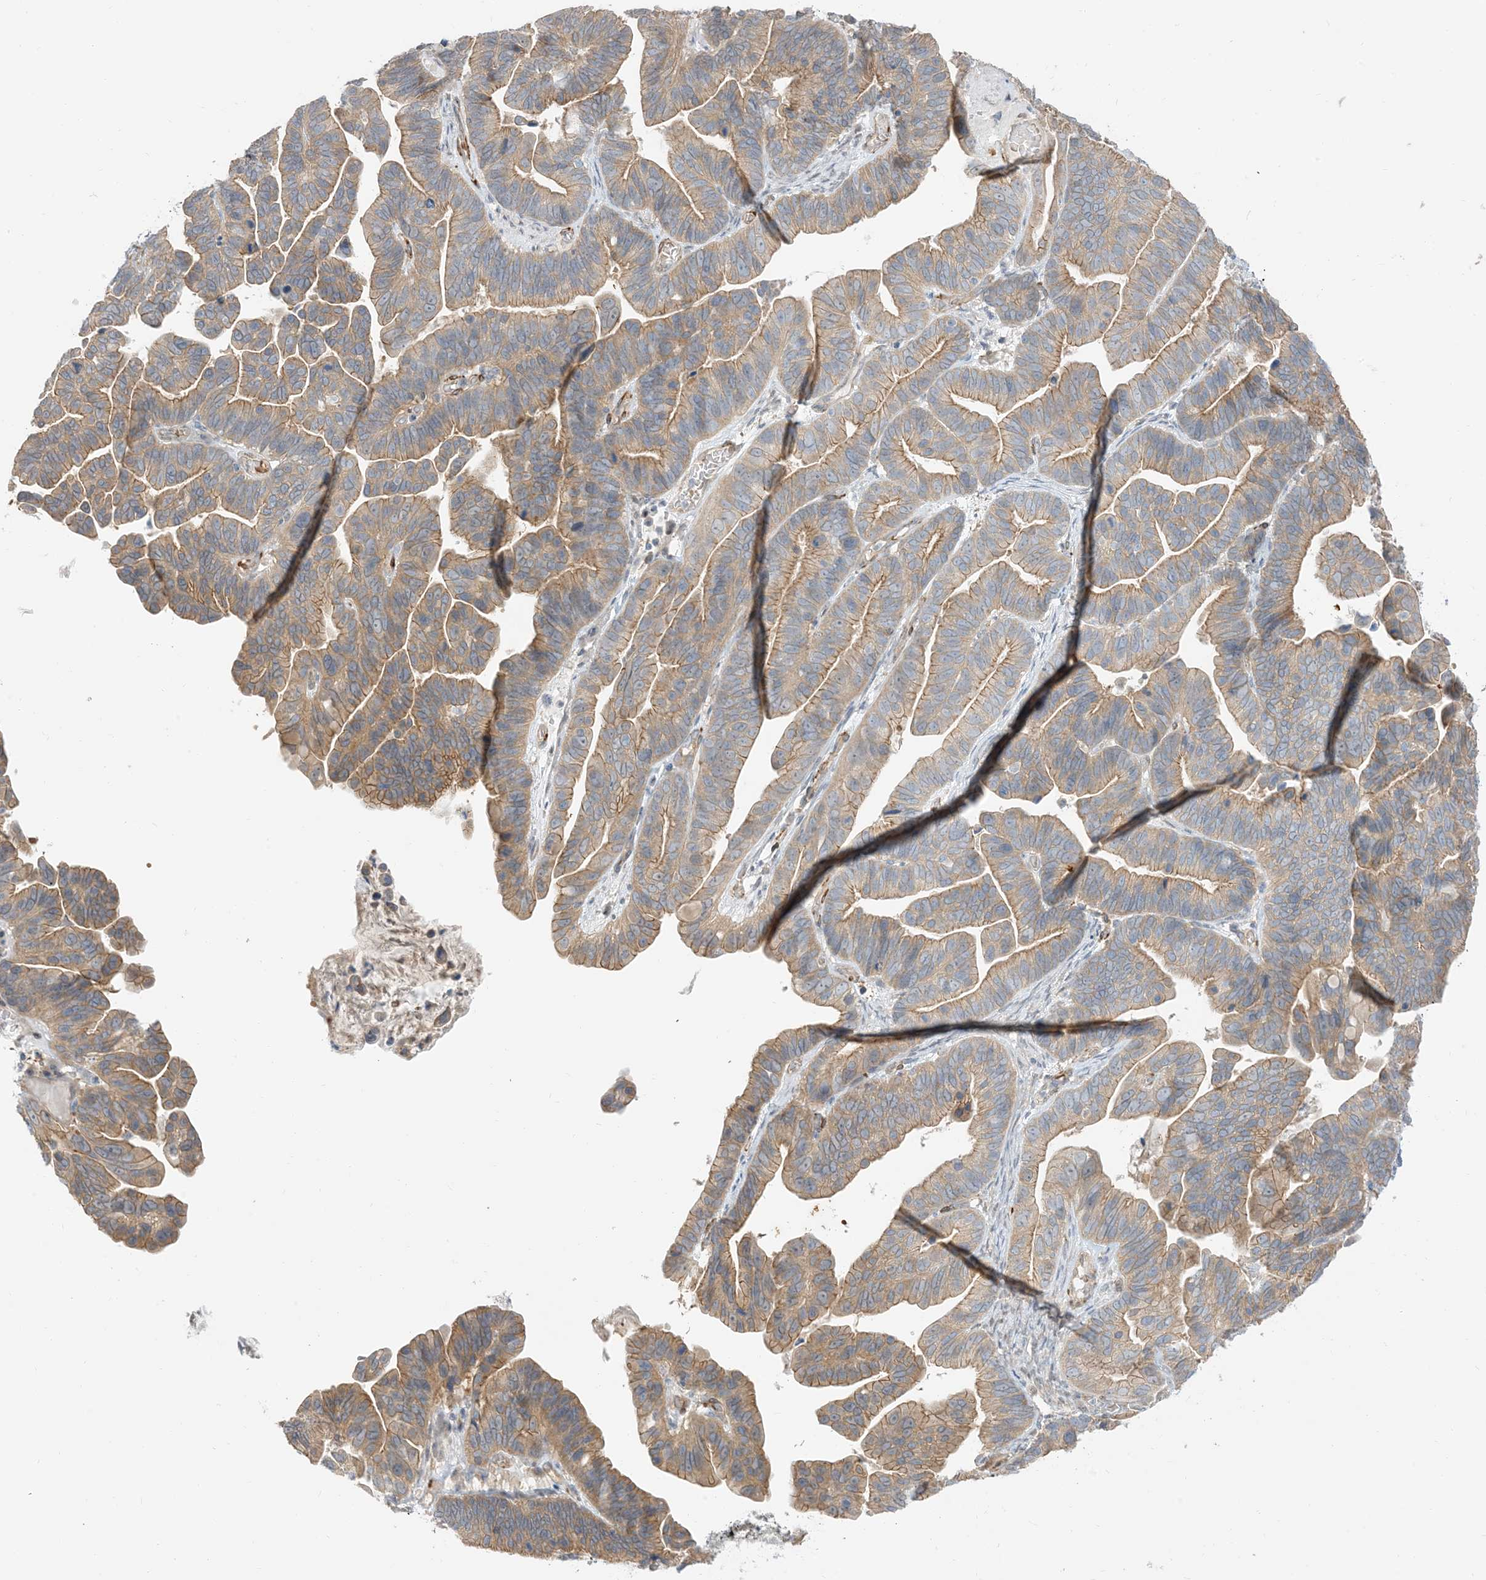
{"staining": {"intensity": "moderate", "quantity": ">75%", "location": "cytoplasmic/membranous"}, "tissue": "ovarian cancer", "cell_type": "Tumor cells", "image_type": "cancer", "snomed": [{"axis": "morphology", "description": "Cystadenocarcinoma, serous, NOS"}, {"axis": "topography", "description": "Ovary"}], "caption": "Approximately >75% of tumor cells in serous cystadenocarcinoma (ovarian) exhibit moderate cytoplasmic/membranous protein positivity as visualized by brown immunohistochemical staining.", "gene": "RIN1", "patient": {"sex": "female", "age": 56}}